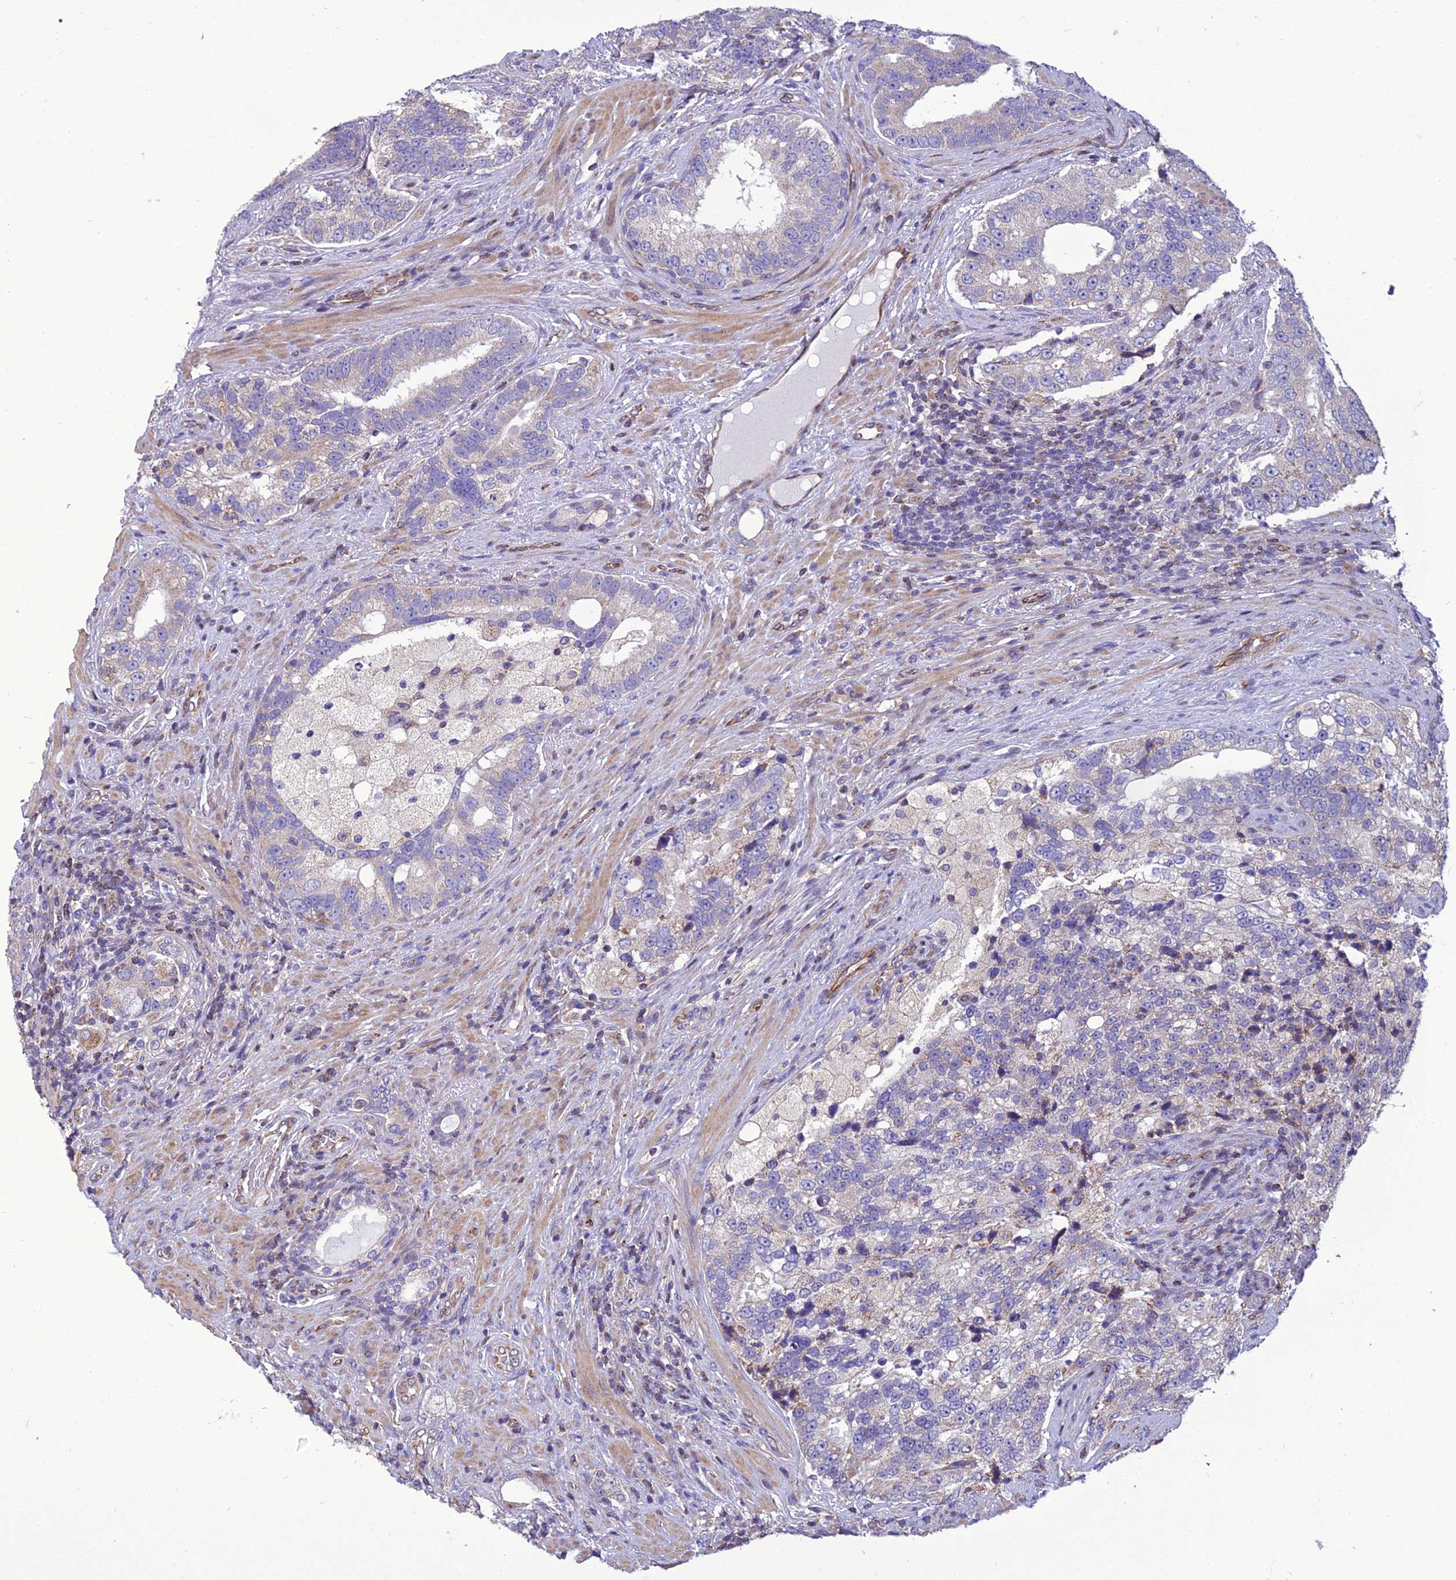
{"staining": {"intensity": "weak", "quantity": "<25%", "location": "cytoplasmic/membranous"}, "tissue": "prostate cancer", "cell_type": "Tumor cells", "image_type": "cancer", "snomed": [{"axis": "morphology", "description": "Adenocarcinoma, High grade"}, {"axis": "topography", "description": "Prostate"}], "caption": "Tumor cells show no significant staining in prostate cancer (adenocarcinoma (high-grade)).", "gene": "GIMAP1", "patient": {"sex": "male", "age": 70}}